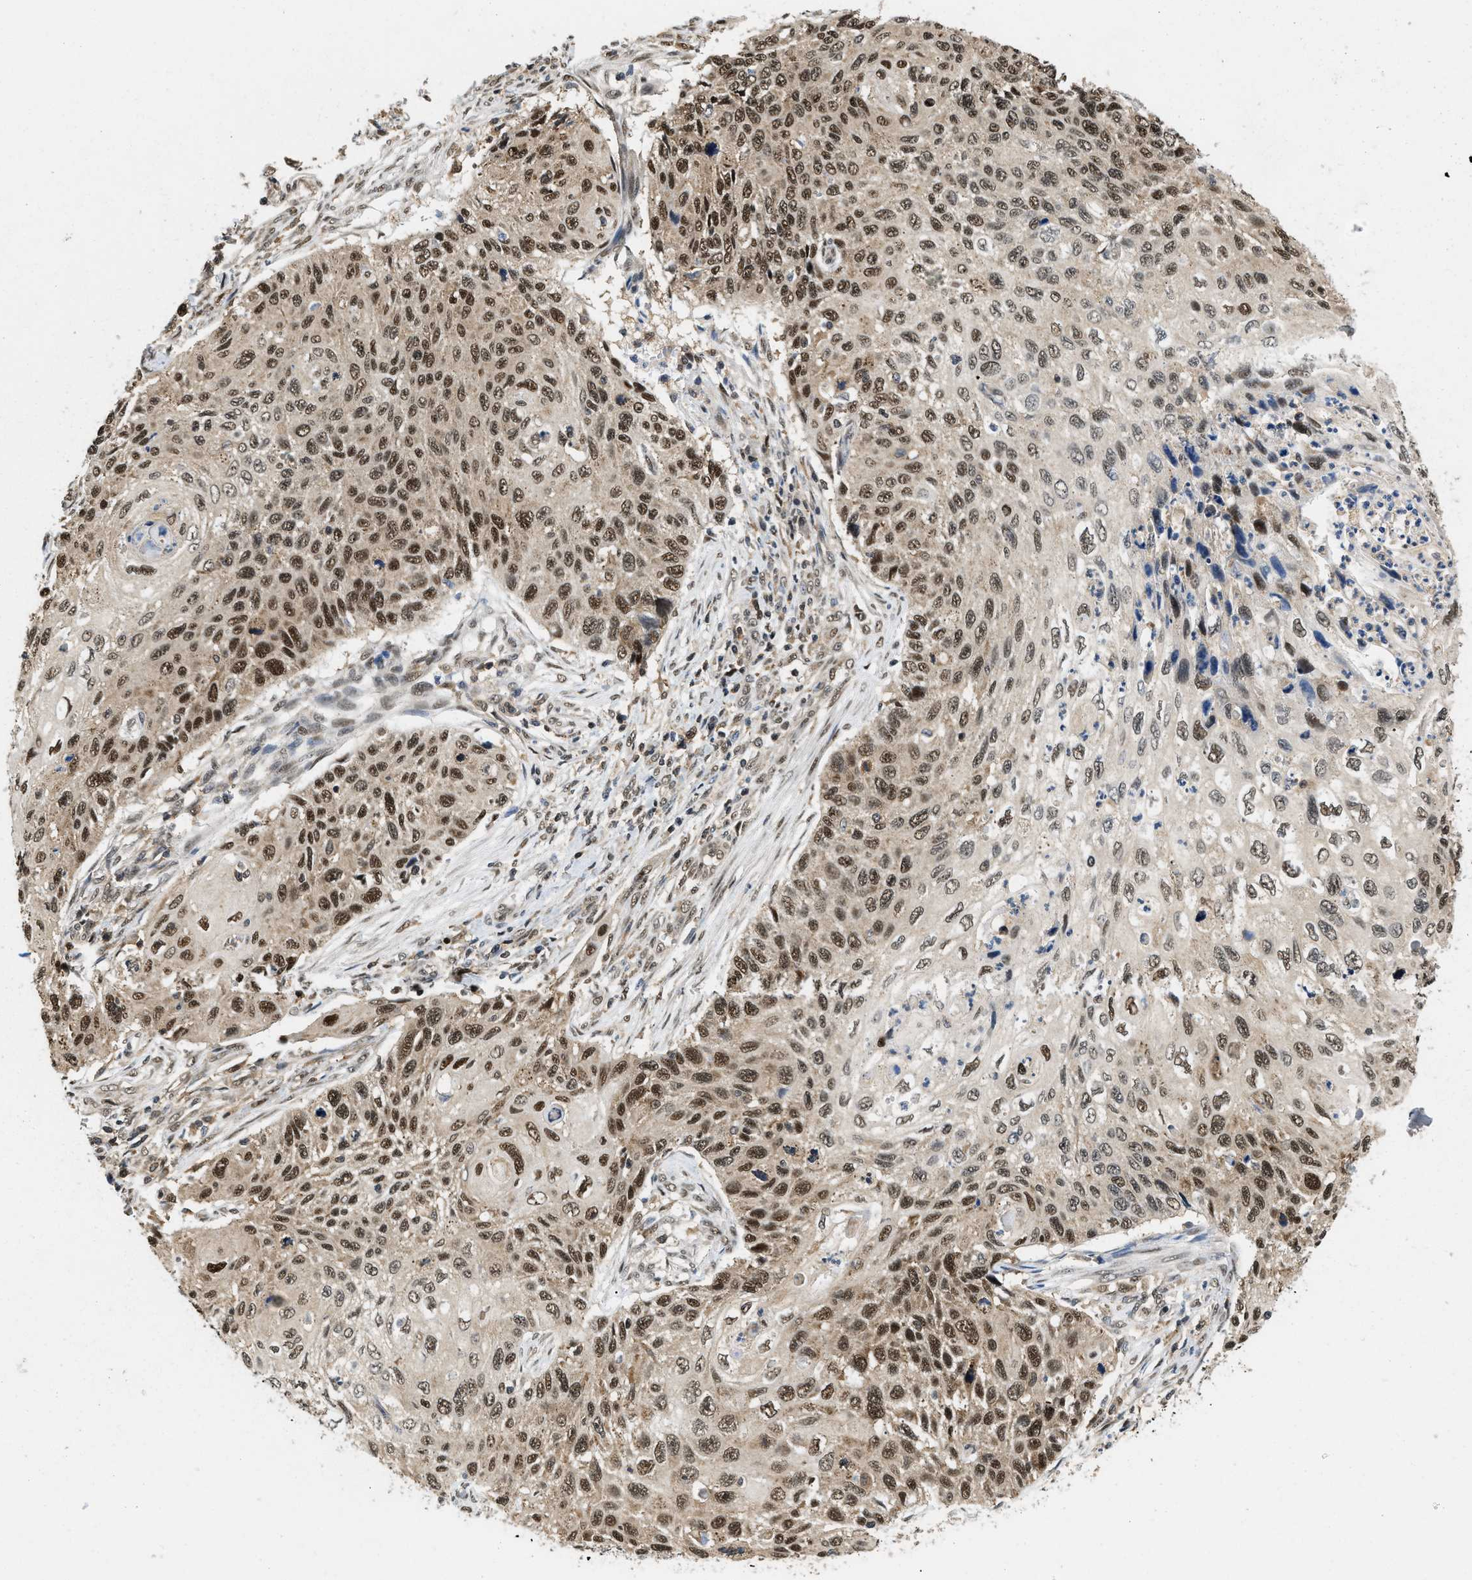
{"staining": {"intensity": "strong", "quantity": ">75%", "location": "nuclear"}, "tissue": "cervical cancer", "cell_type": "Tumor cells", "image_type": "cancer", "snomed": [{"axis": "morphology", "description": "Squamous cell carcinoma, NOS"}, {"axis": "topography", "description": "Cervix"}], "caption": "Approximately >75% of tumor cells in squamous cell carcinoma (cervical) display strong nuclear protein staining as visualized by brown immunohistochemical staining.", "gene": "ATF7IP", "patient": {"sex": "female", "age": 70}}